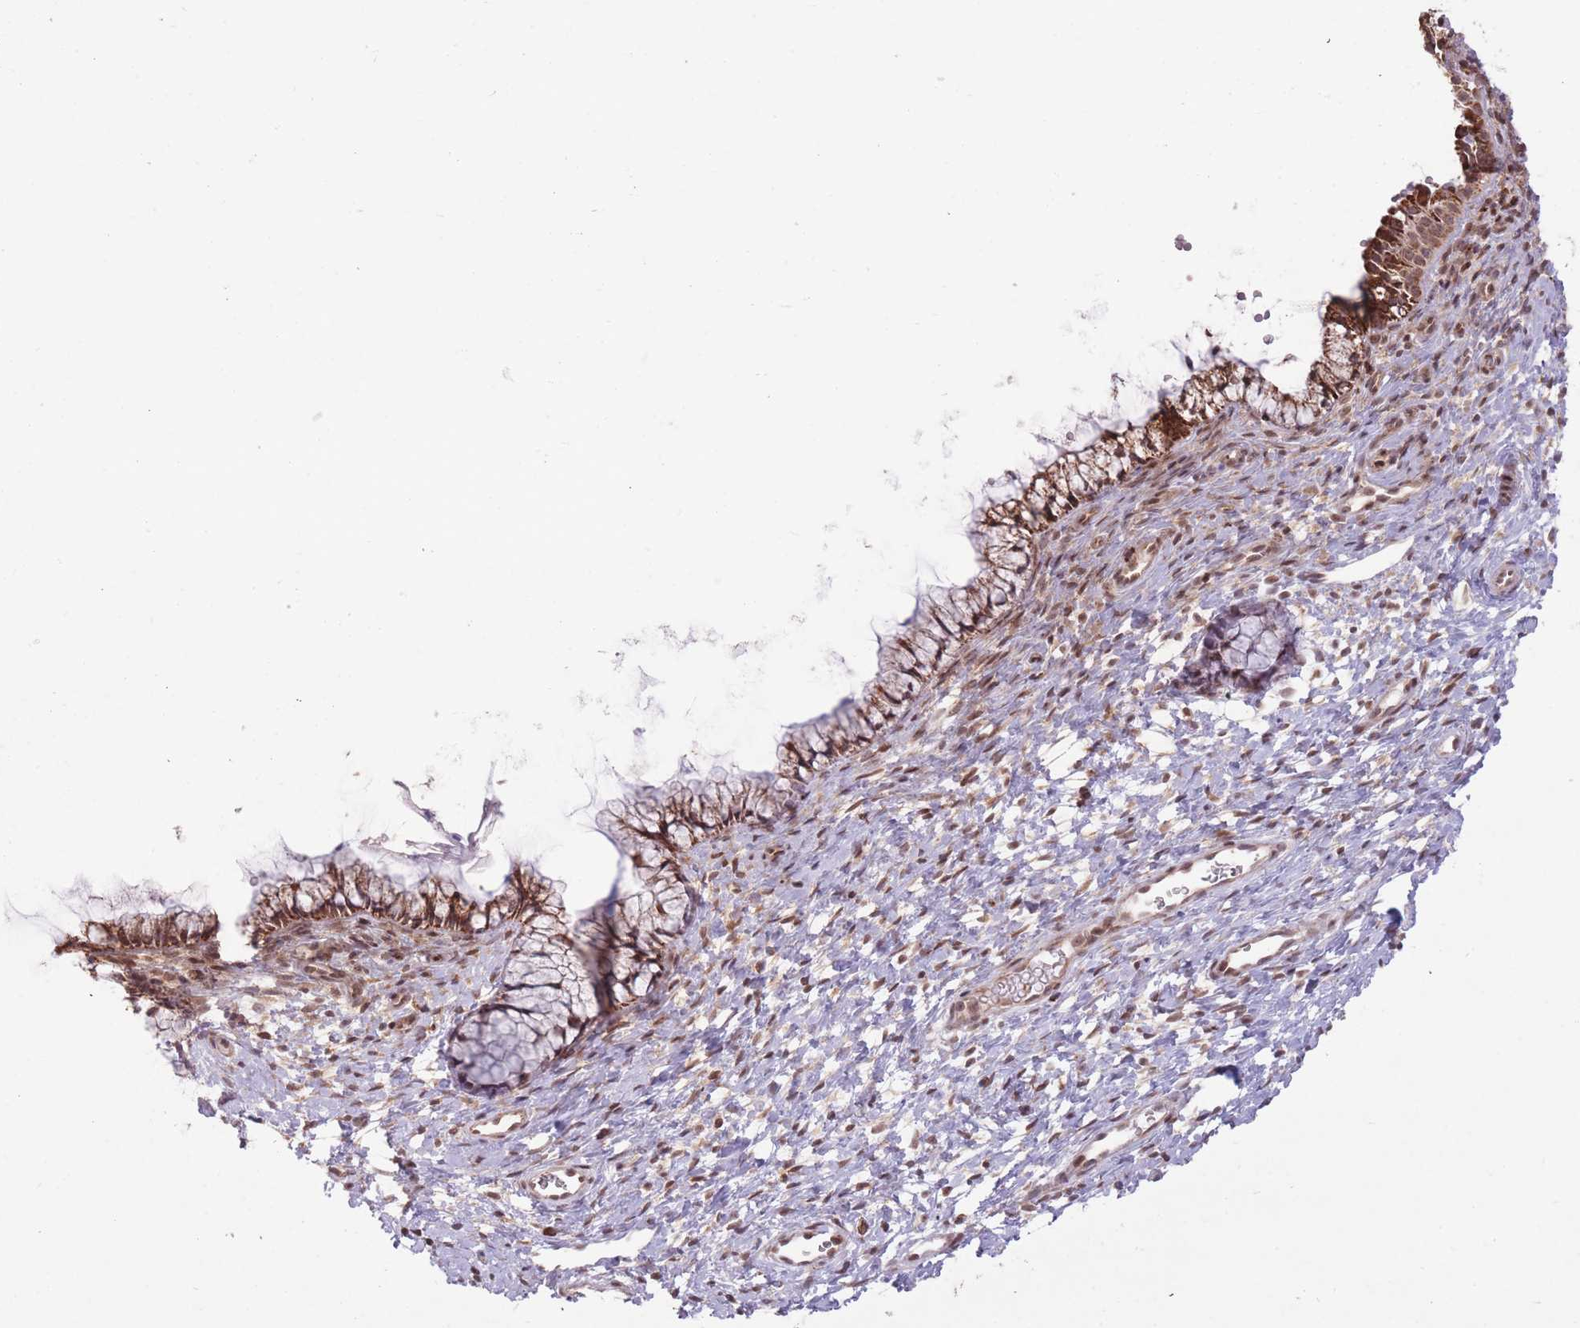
{"staining": {"intensity": "strong", "quantity": ">75%", "location": "cytoplasmic/membranous,nuclear"}, "tissue": "cervix", "cell_type": "Glandular cells", "image_type": "normal", "snomed": [{"axis": "morphology", "description": "Normal tissue, NOS"}, {"axis": "topography", "description": "Cervix"}], "caption": "Immunohistochemical staining of normal cervix reveals high levels of strong cytoplasmic/membranous,nuclear staining in about >75% of glandular cells. The staining was performed using DAB (3,3'-diaminobenzidine) to visualize the protein expression in brown, while the nuclei were stained in blue with hematoxylin (Magnification: 20x).", "gene": "DPYSL4", "patient": {"sex": "female", "age": 36}}